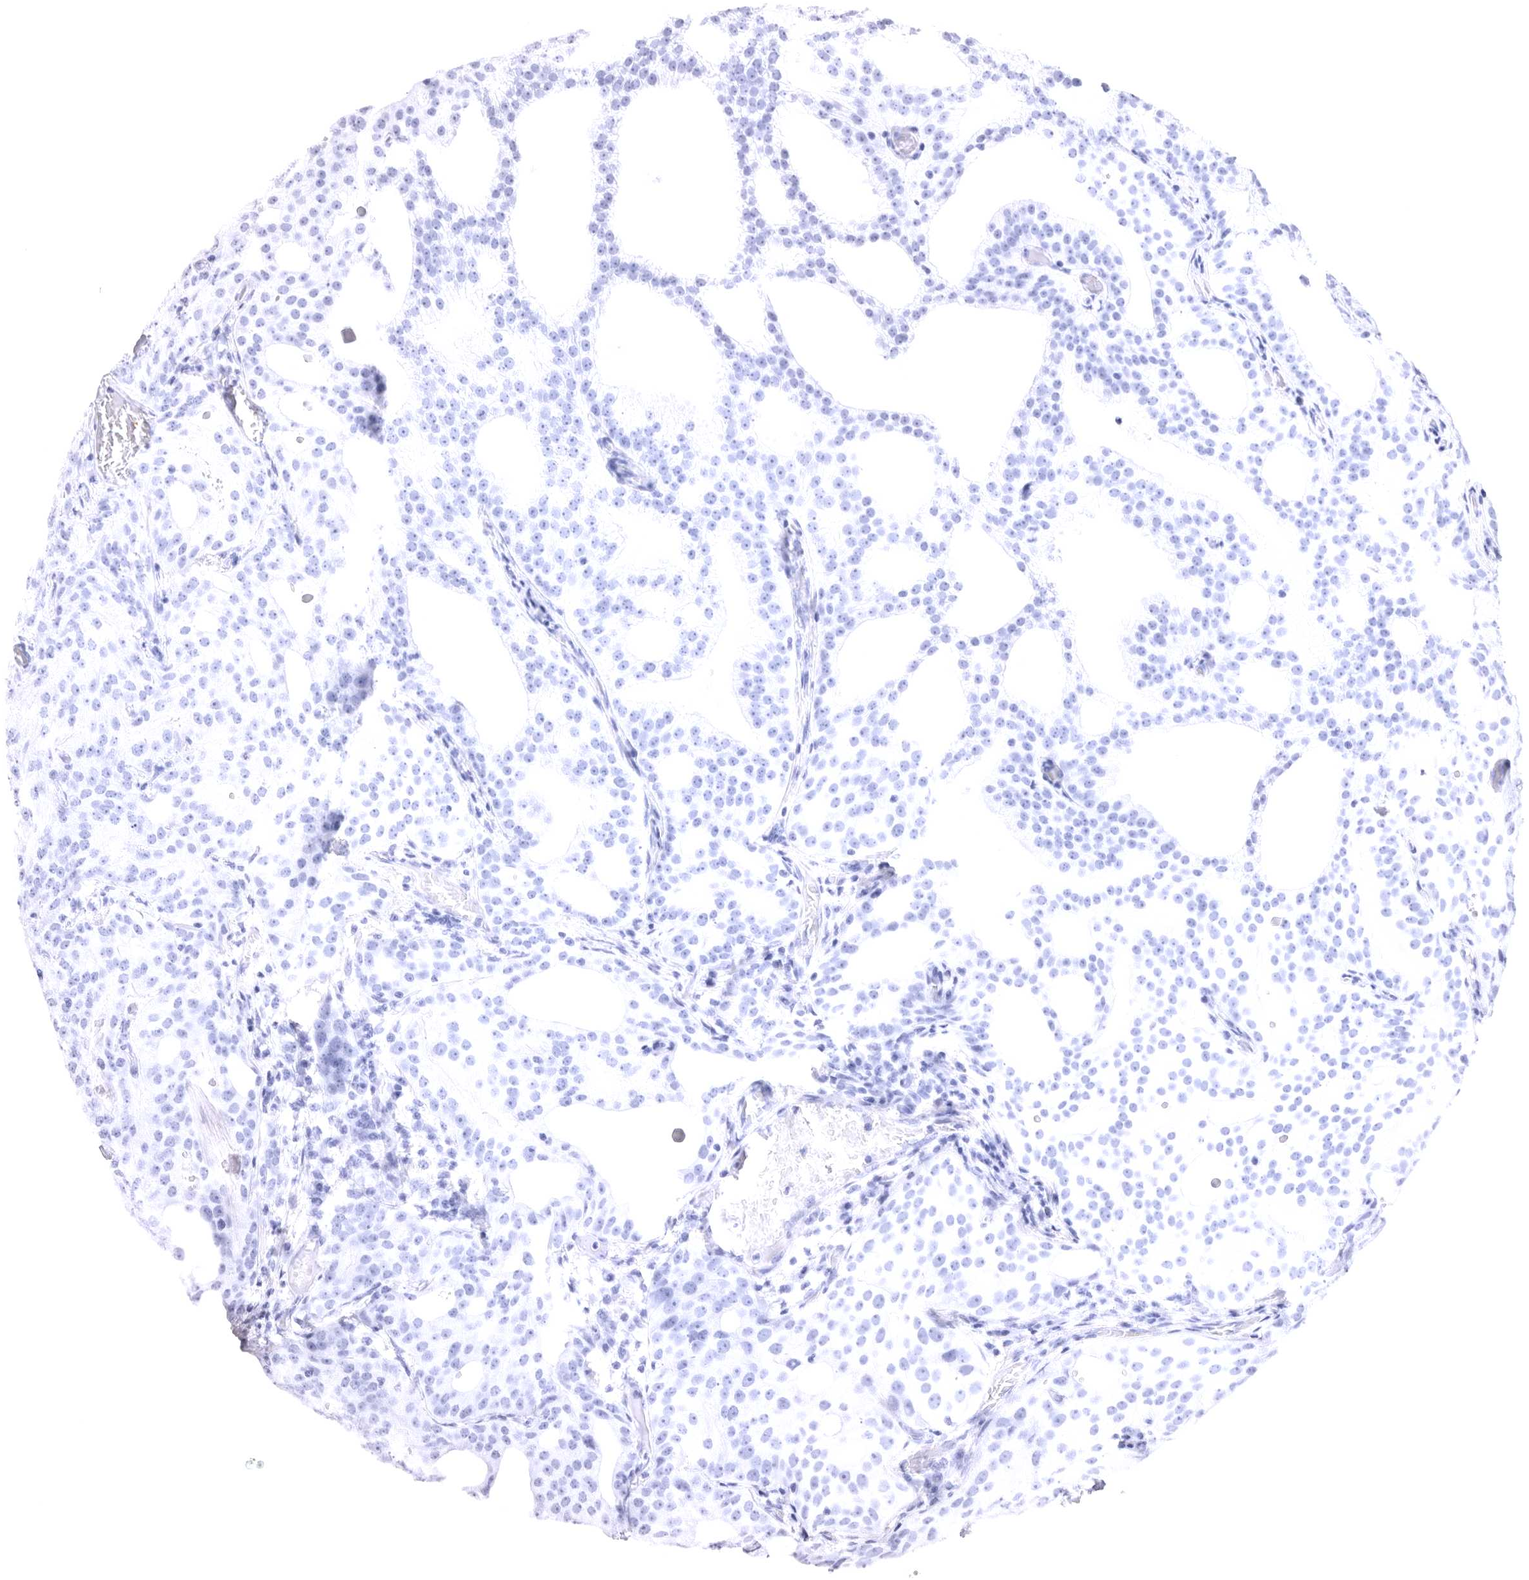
{"staining": {"intensity": "negative", "quantity": "none", "location": "none"}, "tissue": "prostate cancer", "cell_type": "Tumor cells", "image_type": "cancer", "snomed": [{"axis": "morphology", "description": "Adenocarcinoma, Medium grade"}, {"axis": "topography", "description": "Prostate"}], "caption": "Prostate cancer stained for a protein using immunohistochemistry (IHC) reveals no staining tumor cells.", "gene": "VPS45", "patient": {"sex": "male", "age": 88}}